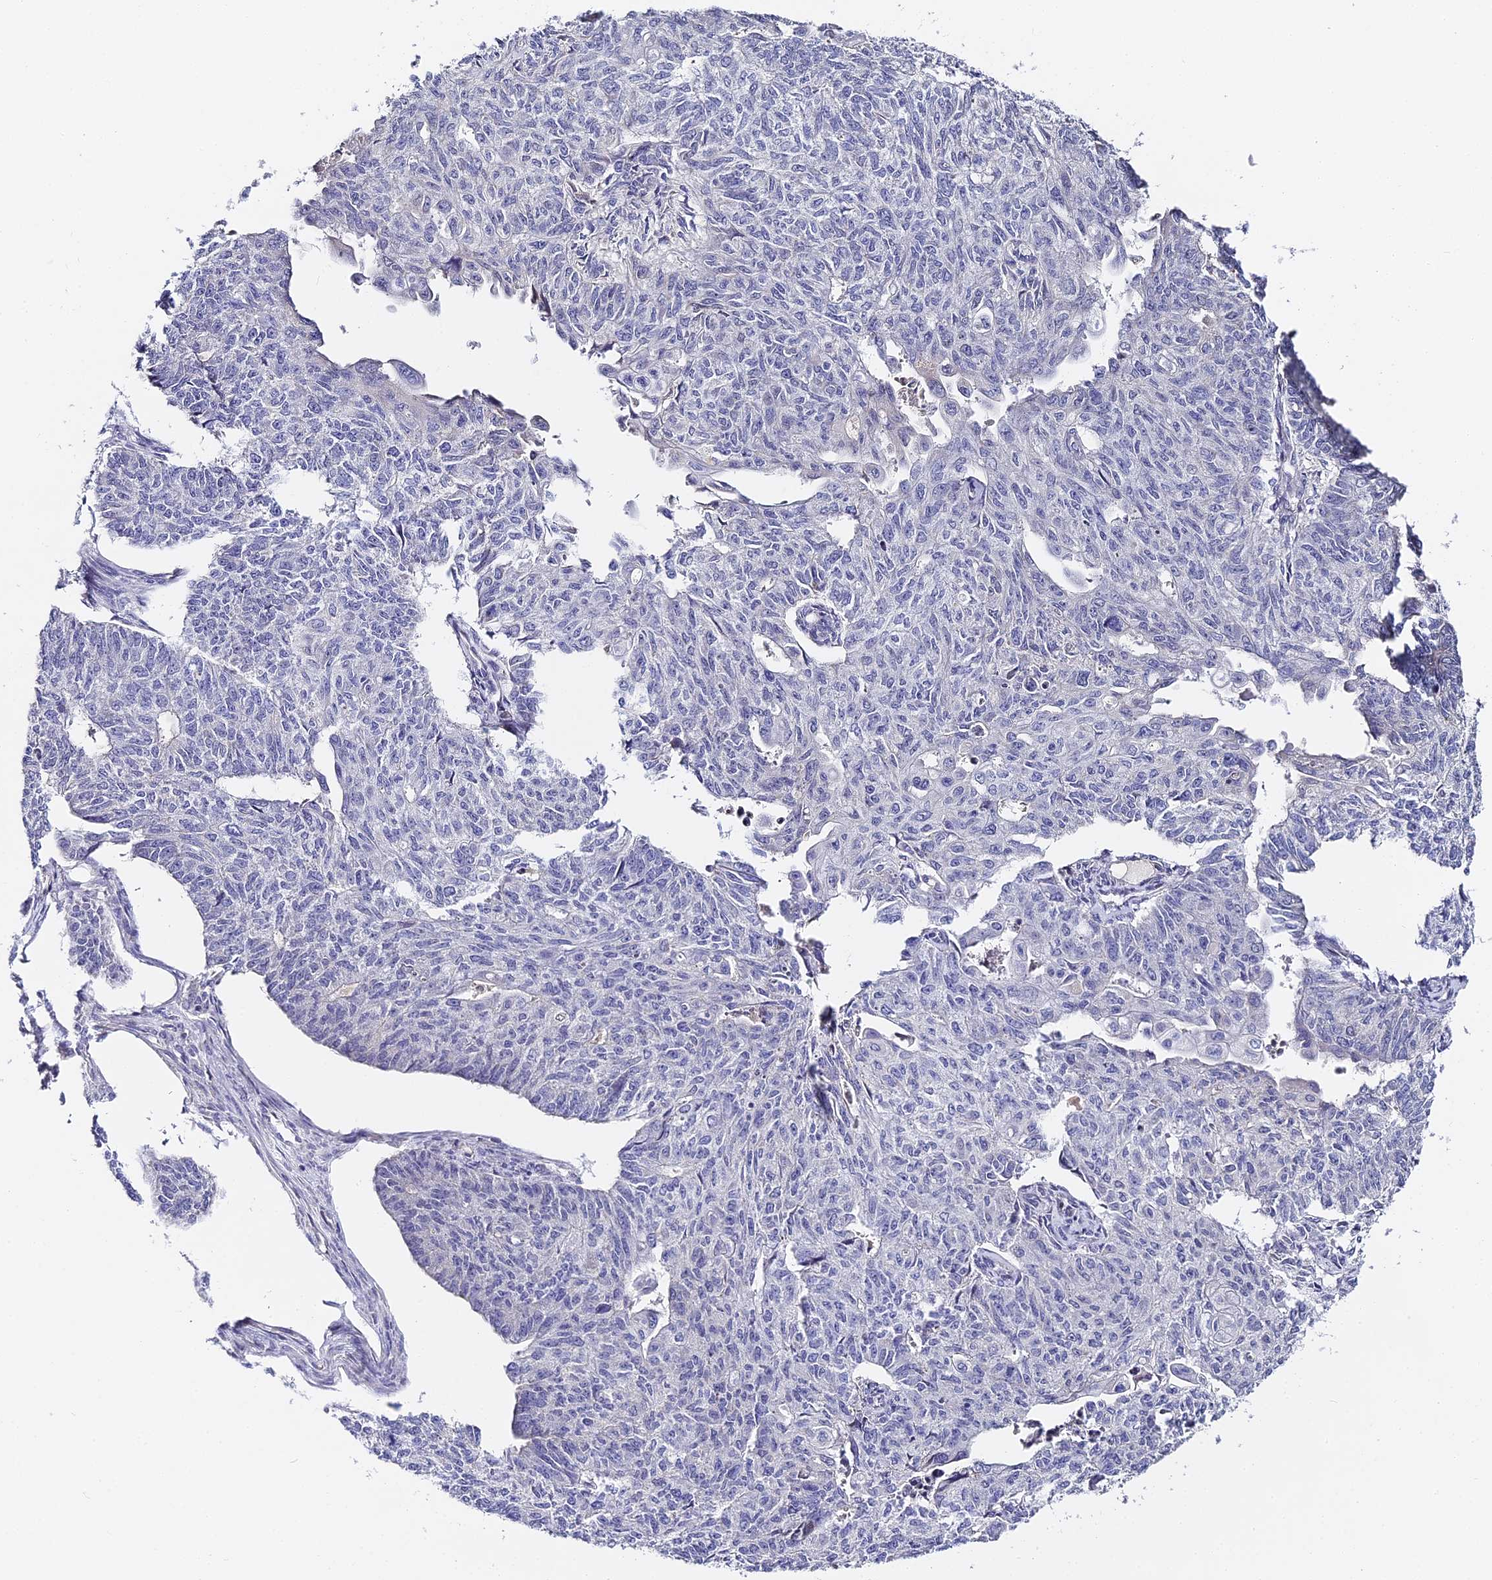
{"staining": {"intensity": "negative", "quantity": "none", "location": "none"}, "tissue": "endometrial cancer", "cell_type": "Tumor cells", "image_type": "cancer", "snomed": [{"axis": "morphology", "description": "Adenocarcinoma, NOS"}, {"axis": "topography", "description": "Endometrium"}], "caption": "The image exhibits no significant positivity in tumor cells of adenocarcinoma (endometrial). Brightfield microscopy of immunohistochemistry stained with DAB (3,3'-diaminobenzidine) (brown) and hematoxylin (blue), captured at high magnification.", "gene": "SERP1", "patient": {"sex": "female", "age": 32}}